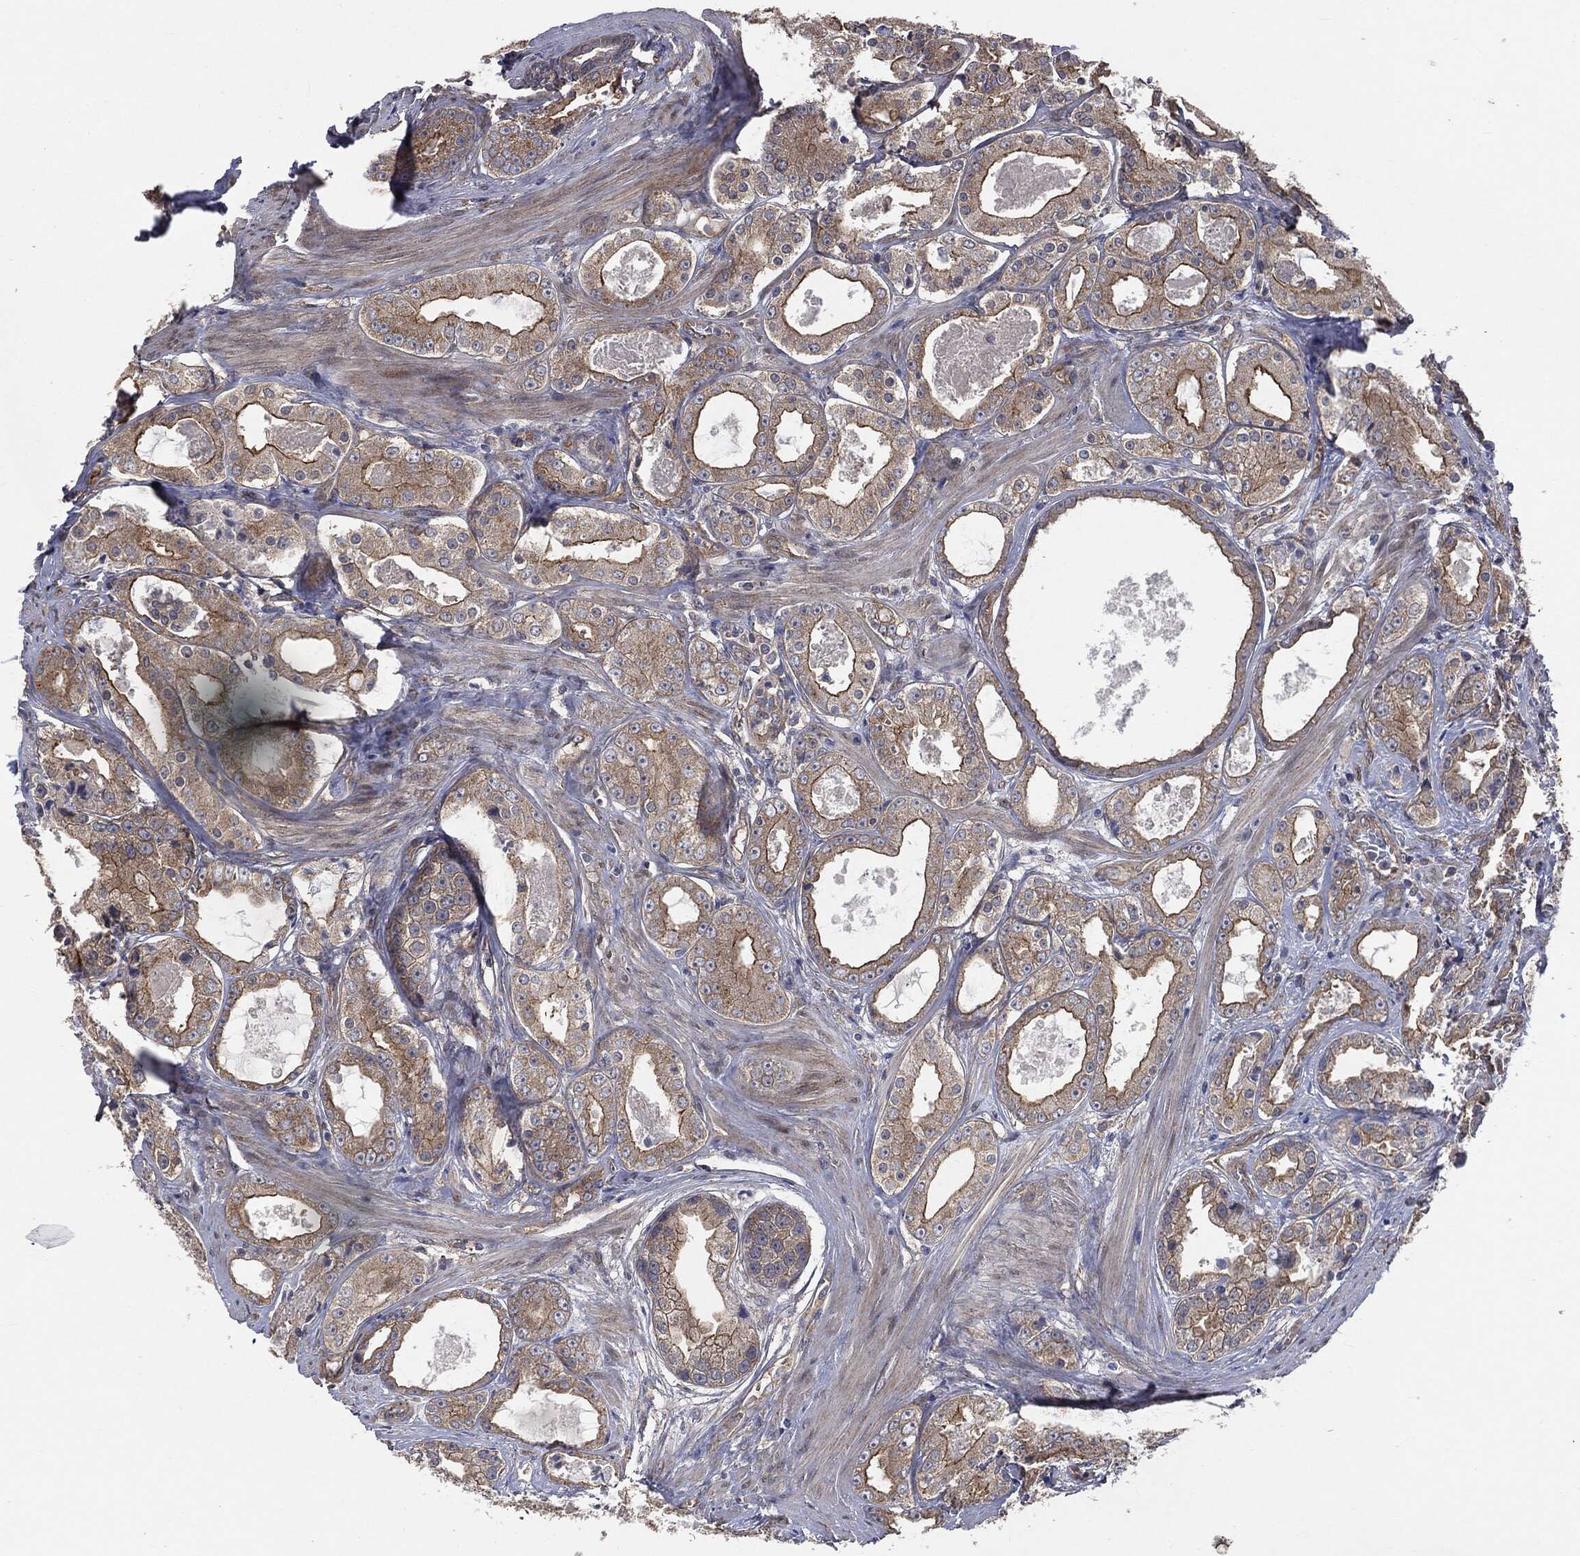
{"staining": {"intensity": "moderate", "quantity": "25%-75%", "location": "cytoplasmic/membranous"}, "tissue": "prostate cancer", "cell_type": "Tumor cells", "image_type": "cancer", "snomed": [{"axis": "morphology", "description": "Adenocarcinoma, NOS"}, {"axis": "topography", "description": "Prostate"}], "caption": "Prostate cancer (adenocarcinoma) stained with a protein marker exhibits moderate staining in tumor cells.", "gene": "EPS15L1", "patient": {"sex": "male", "age": 61}}